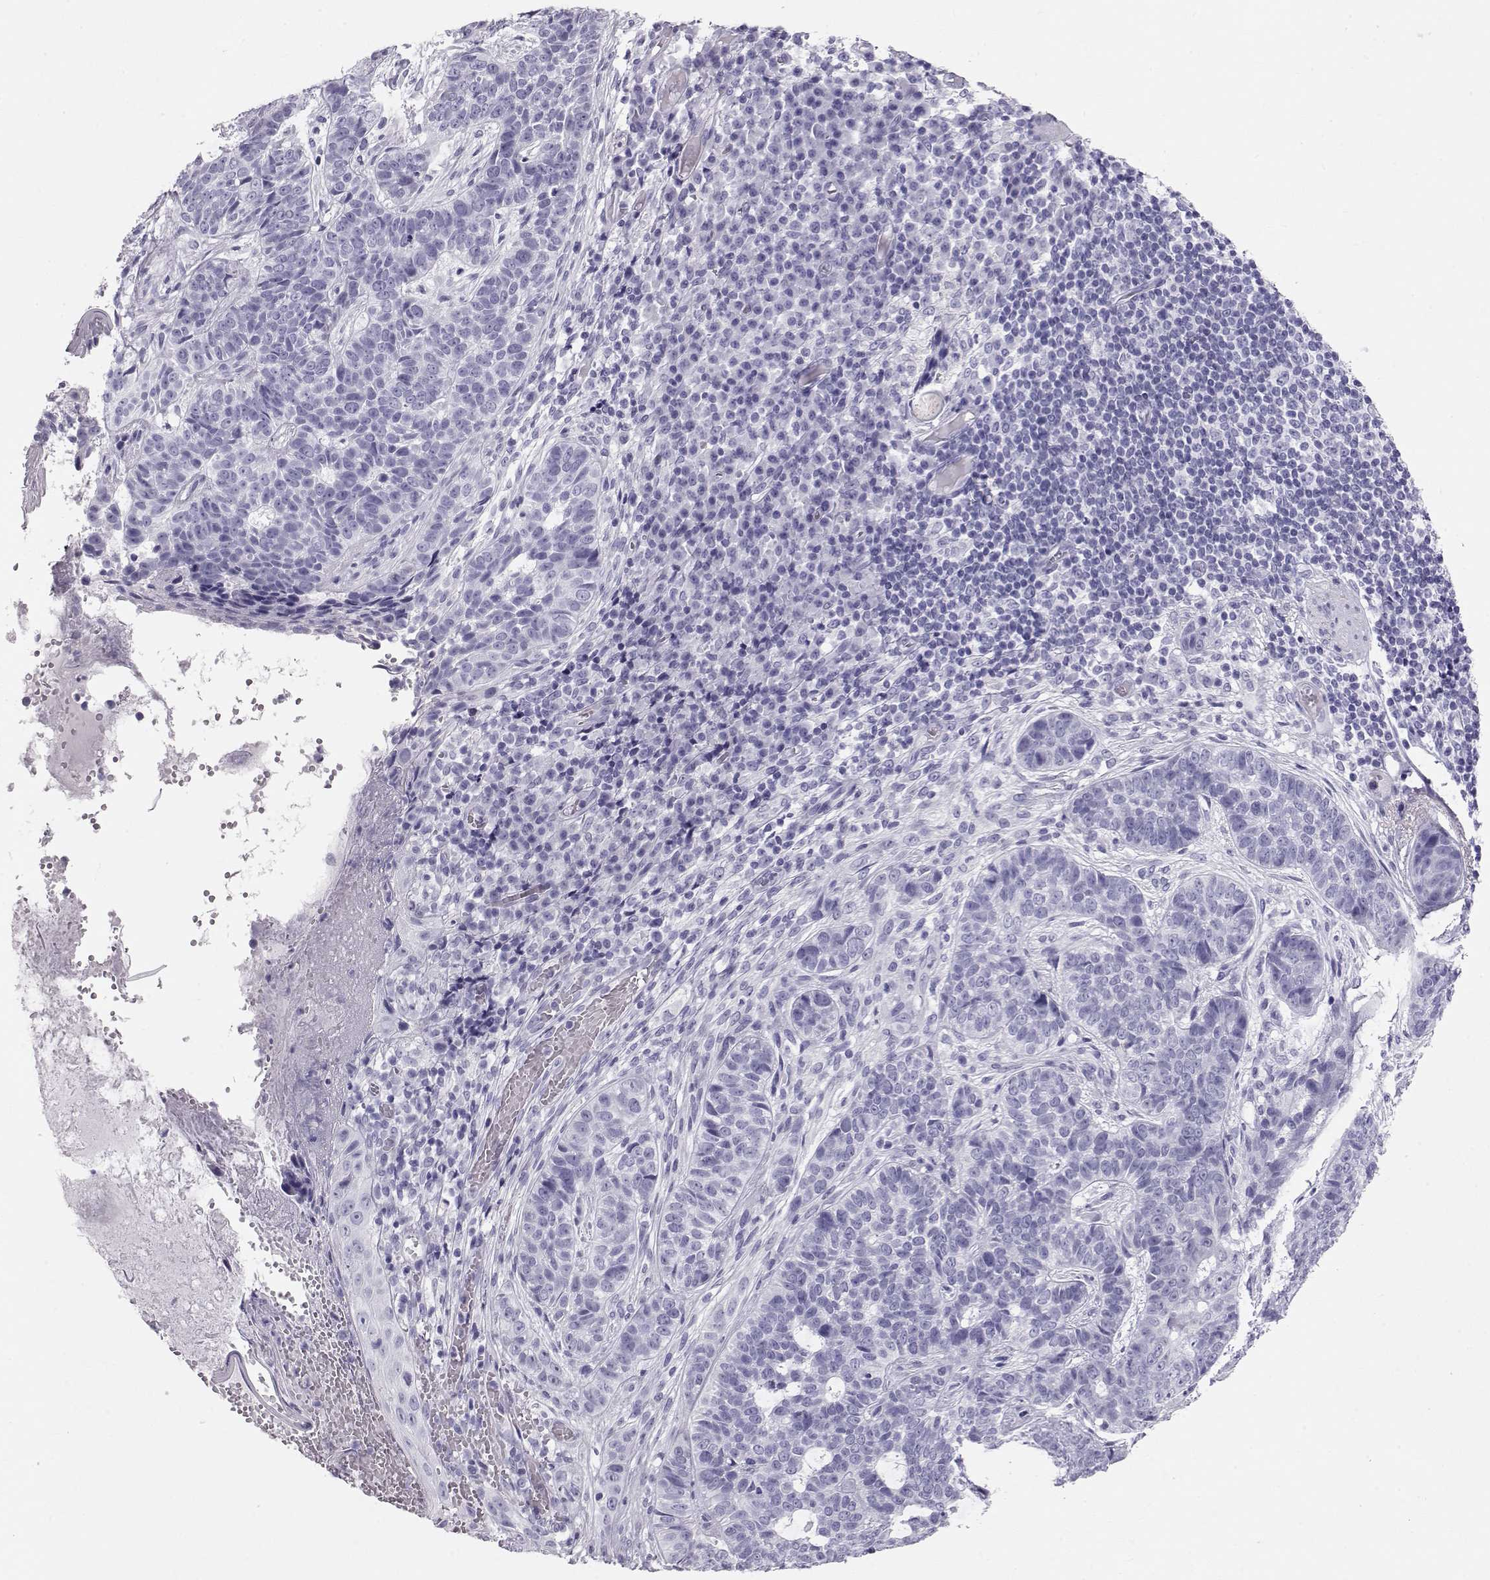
{"staining": {"intensity": "negative", "quantity": "none", "location": "none"}, "tissue": "skin cancer", "cell_type": "Tumor cells", "image_type": "cancer", "snomed": [{"axis": "morphology", "description": "Basal cell carcinoma"}, {"axis": "topography", "description": "Skin"}], "caption": "A photomicrograph of human skin cancer is negative for staining in tumor cells.", "gene": "RD3", "patient": {"sex": "female", "age": 69}}